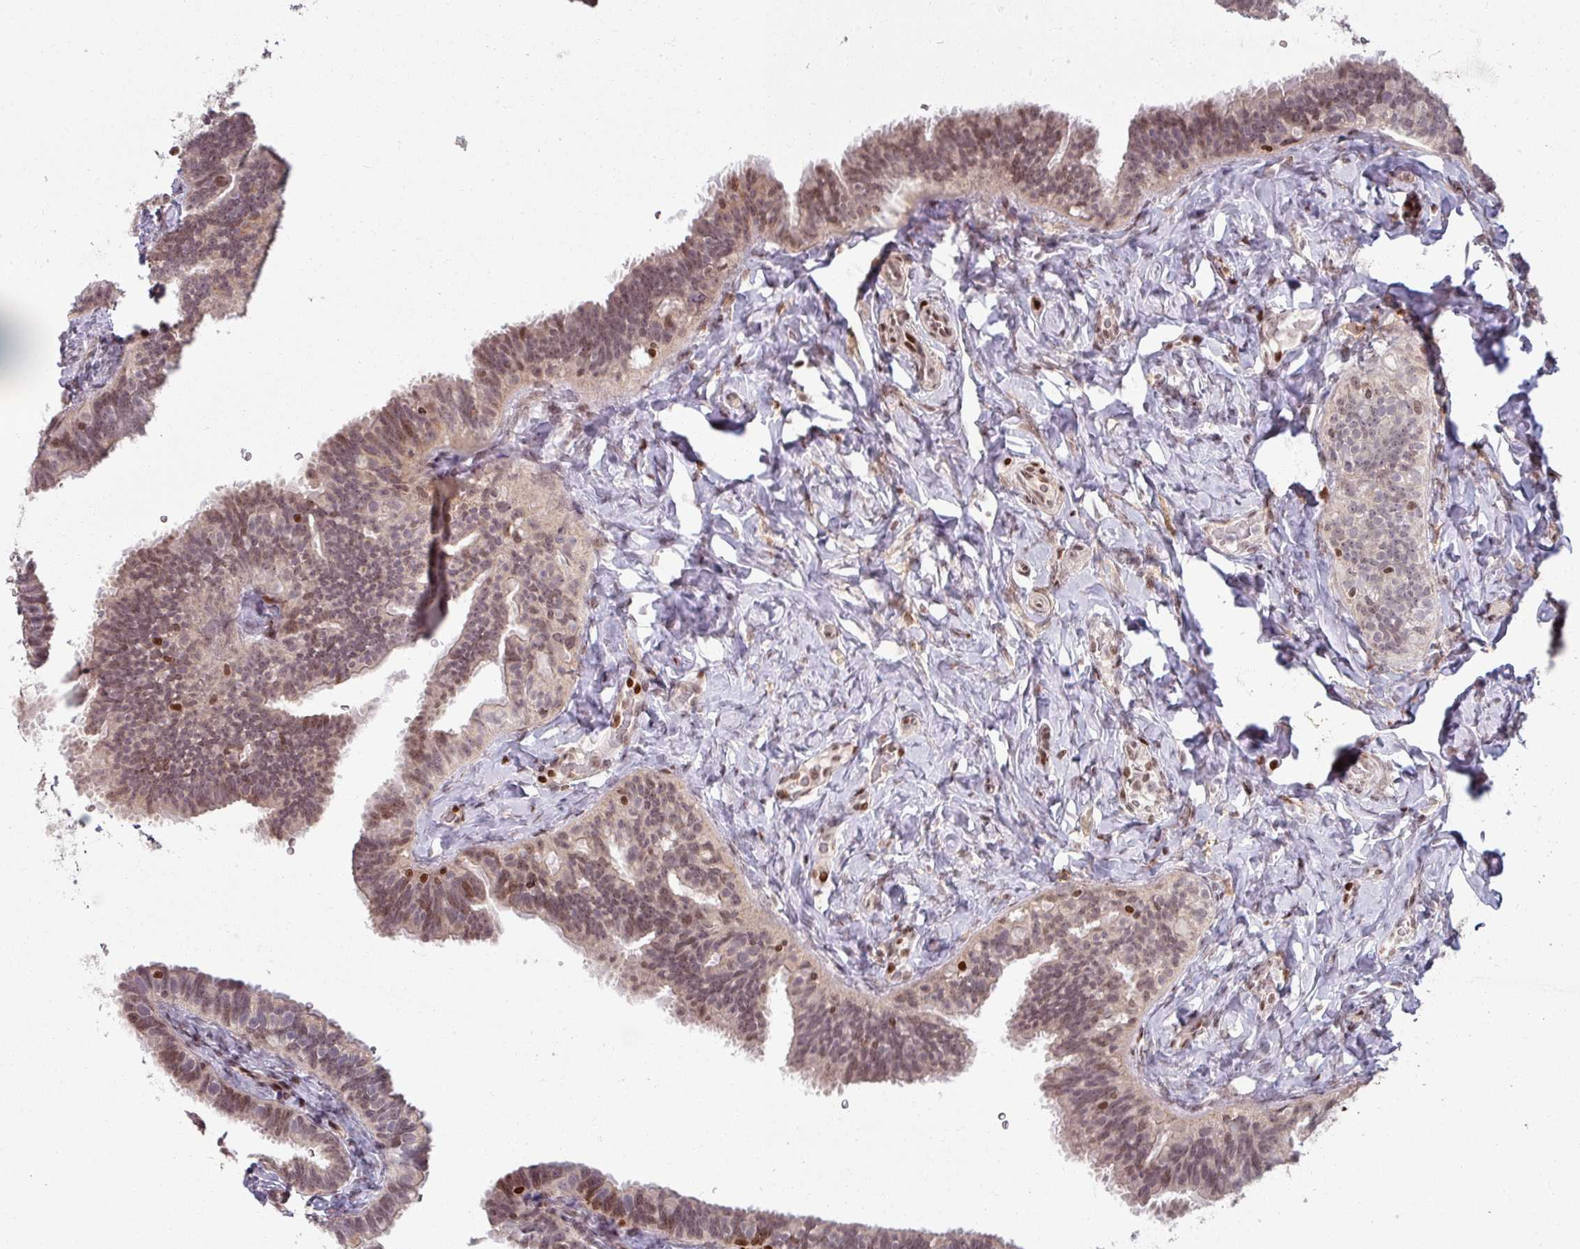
{"staining": {"intensity": "moderate", "quantity": "25%-75%", "location": "nuclear"}, "tissue": "fallopian tube", "cell_type": "Glandular cells", "image_type": "normal", "snomed": [{"axis": "morphology", "description": "Normal tissue, NOS"}, {"axis": "topography", "description": "Fallopian tube"}], "caption": "High-power microscopy captured an immunohistochemistry (IHC) micrograph of unremarkable fallopian tube, revealing moderate nuclear expression in approximately 25%-75% of glandular cells. The staining was performed using DAB, with brown indicating positive protein expression. Nuclei are stained blue with hematoxylin.", "gene": "NCOR1", "patient": {"sex": "female", "age": 65}}